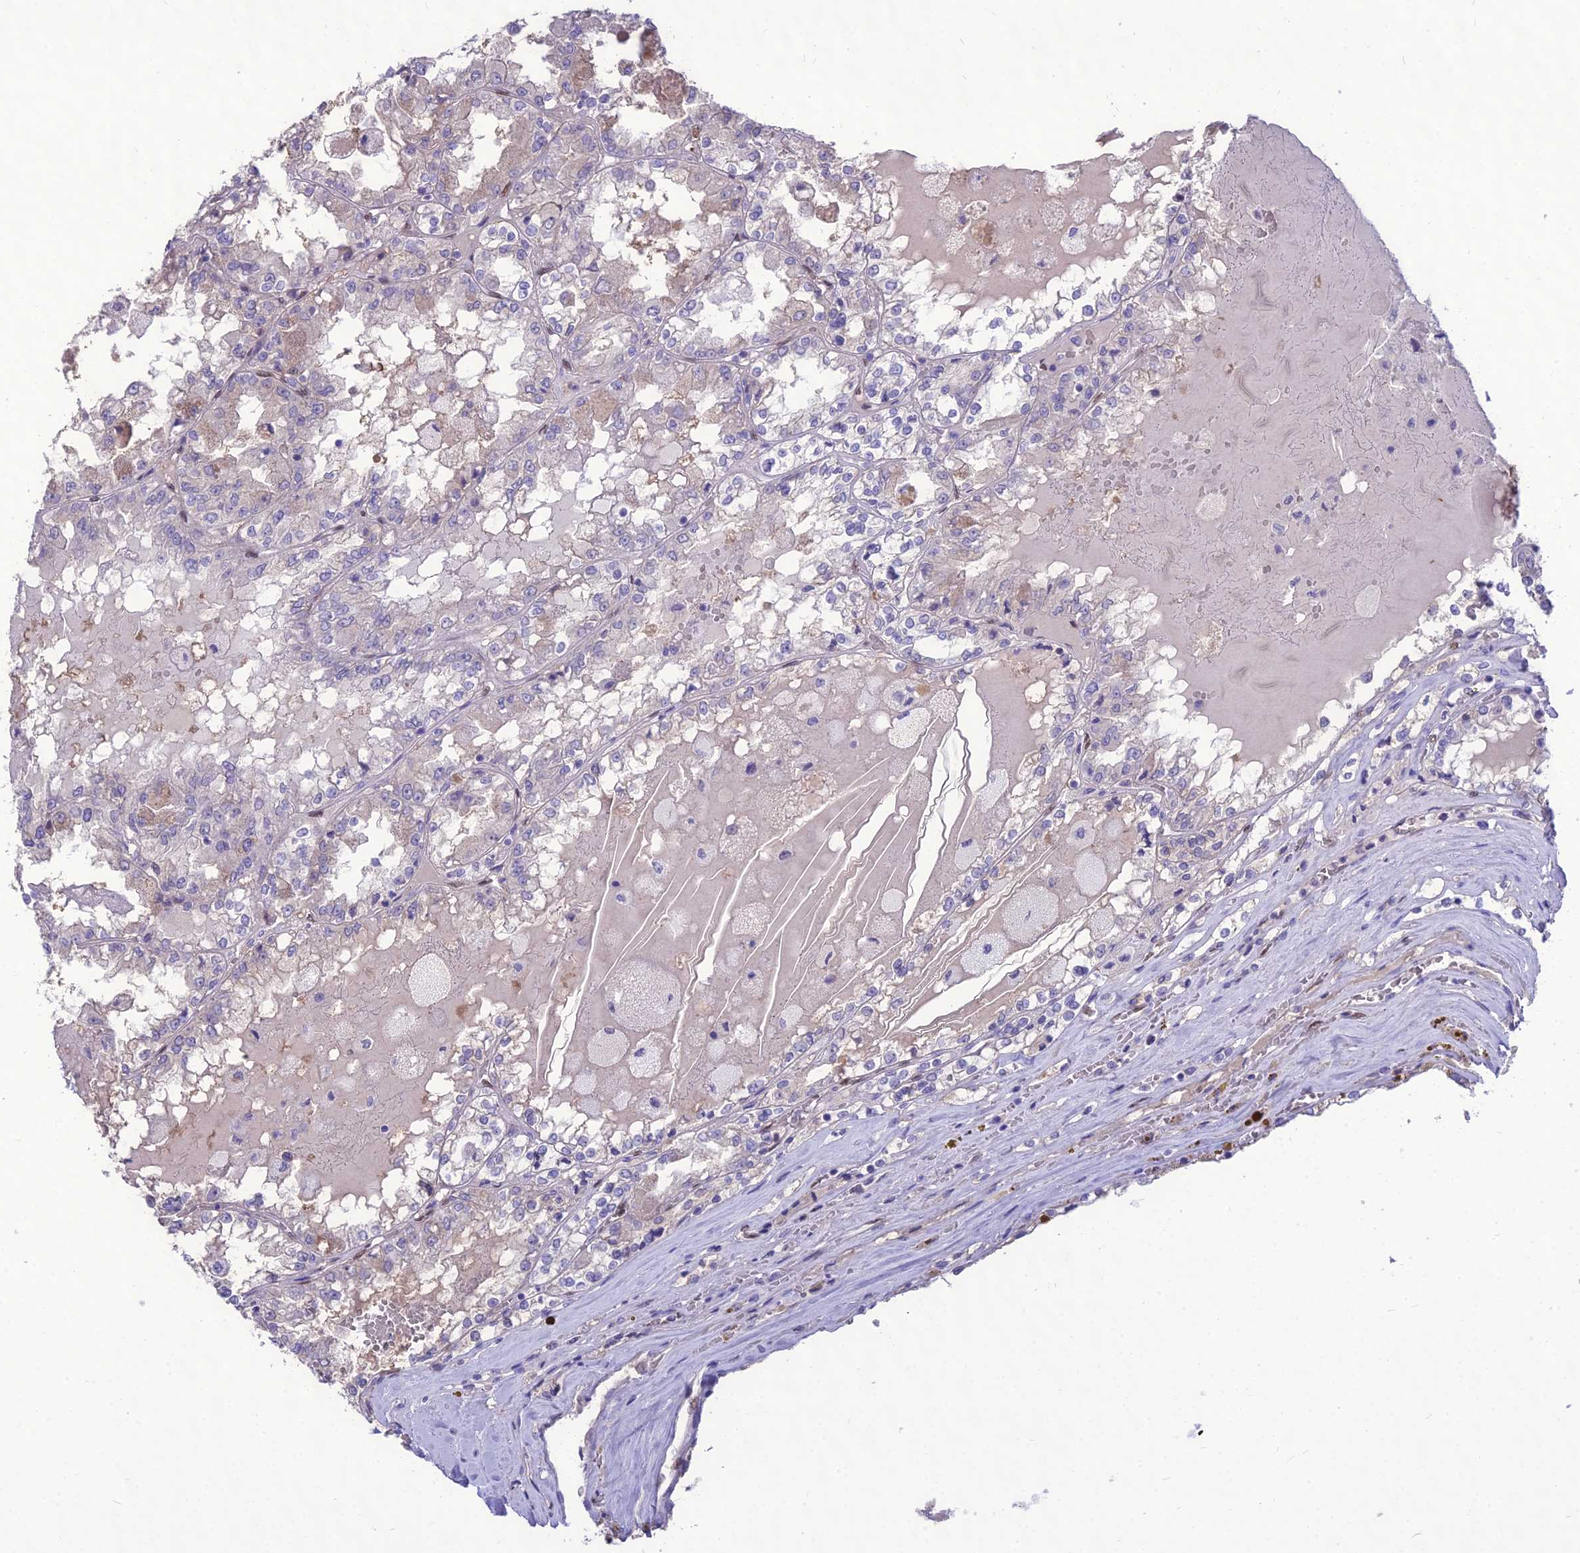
{"staining": {"intensity": "negative", "quantity": "none", "location": "none"}, "tissue": "renal cancer", "cell_type": "Tumor cells", "image_type": "cancer", "snomed": [{"axis": "morphology", "description": "Adenocarcinoma, NOS"}, {"axis": "topography", "description": "Kidney"}], "caption": "The IHC micrograph has no significant staining in tumor cells of renal cancer tissue.", "gene": "NOVA2", "patient": {"sex": "female", "age": 56}}